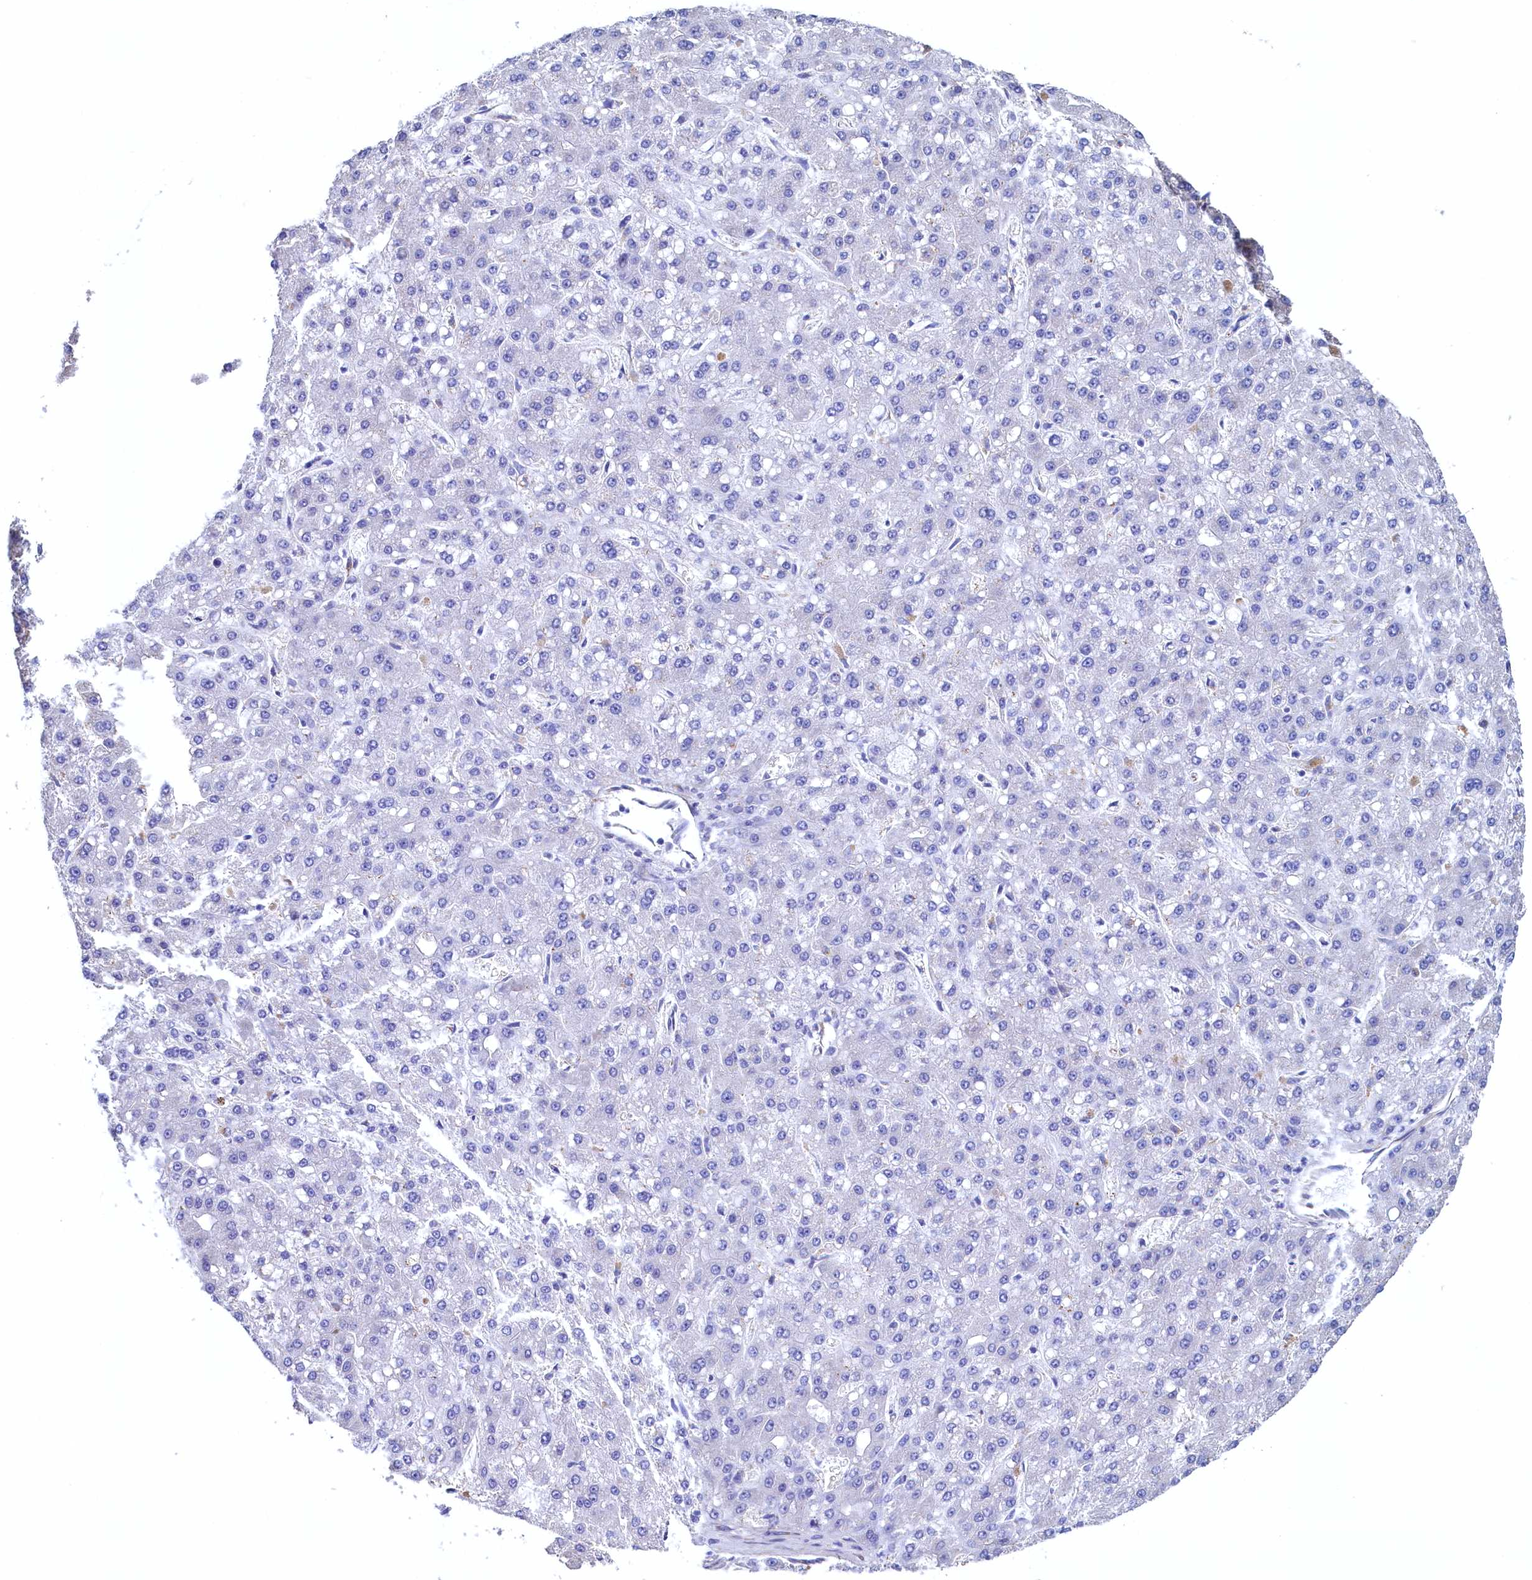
{"staining": {"intensity": "negative", "quantity": "none", "location": "none"}, "tissue": "liver cancer", "cell_type": "Tumor cells", "image_type": "cancer", "snomed": [{"axis": "morphology", "description": "Carcinoma, Hepatocellular, NOS"}, {"axis": "topography", "description": "Liver"}], "caption": "Tumor cells show no significant positivity in hepatocellular carcinoma (liver).", "gene": "CBLIF", "patient": {"sex": "male", "age": 67}}